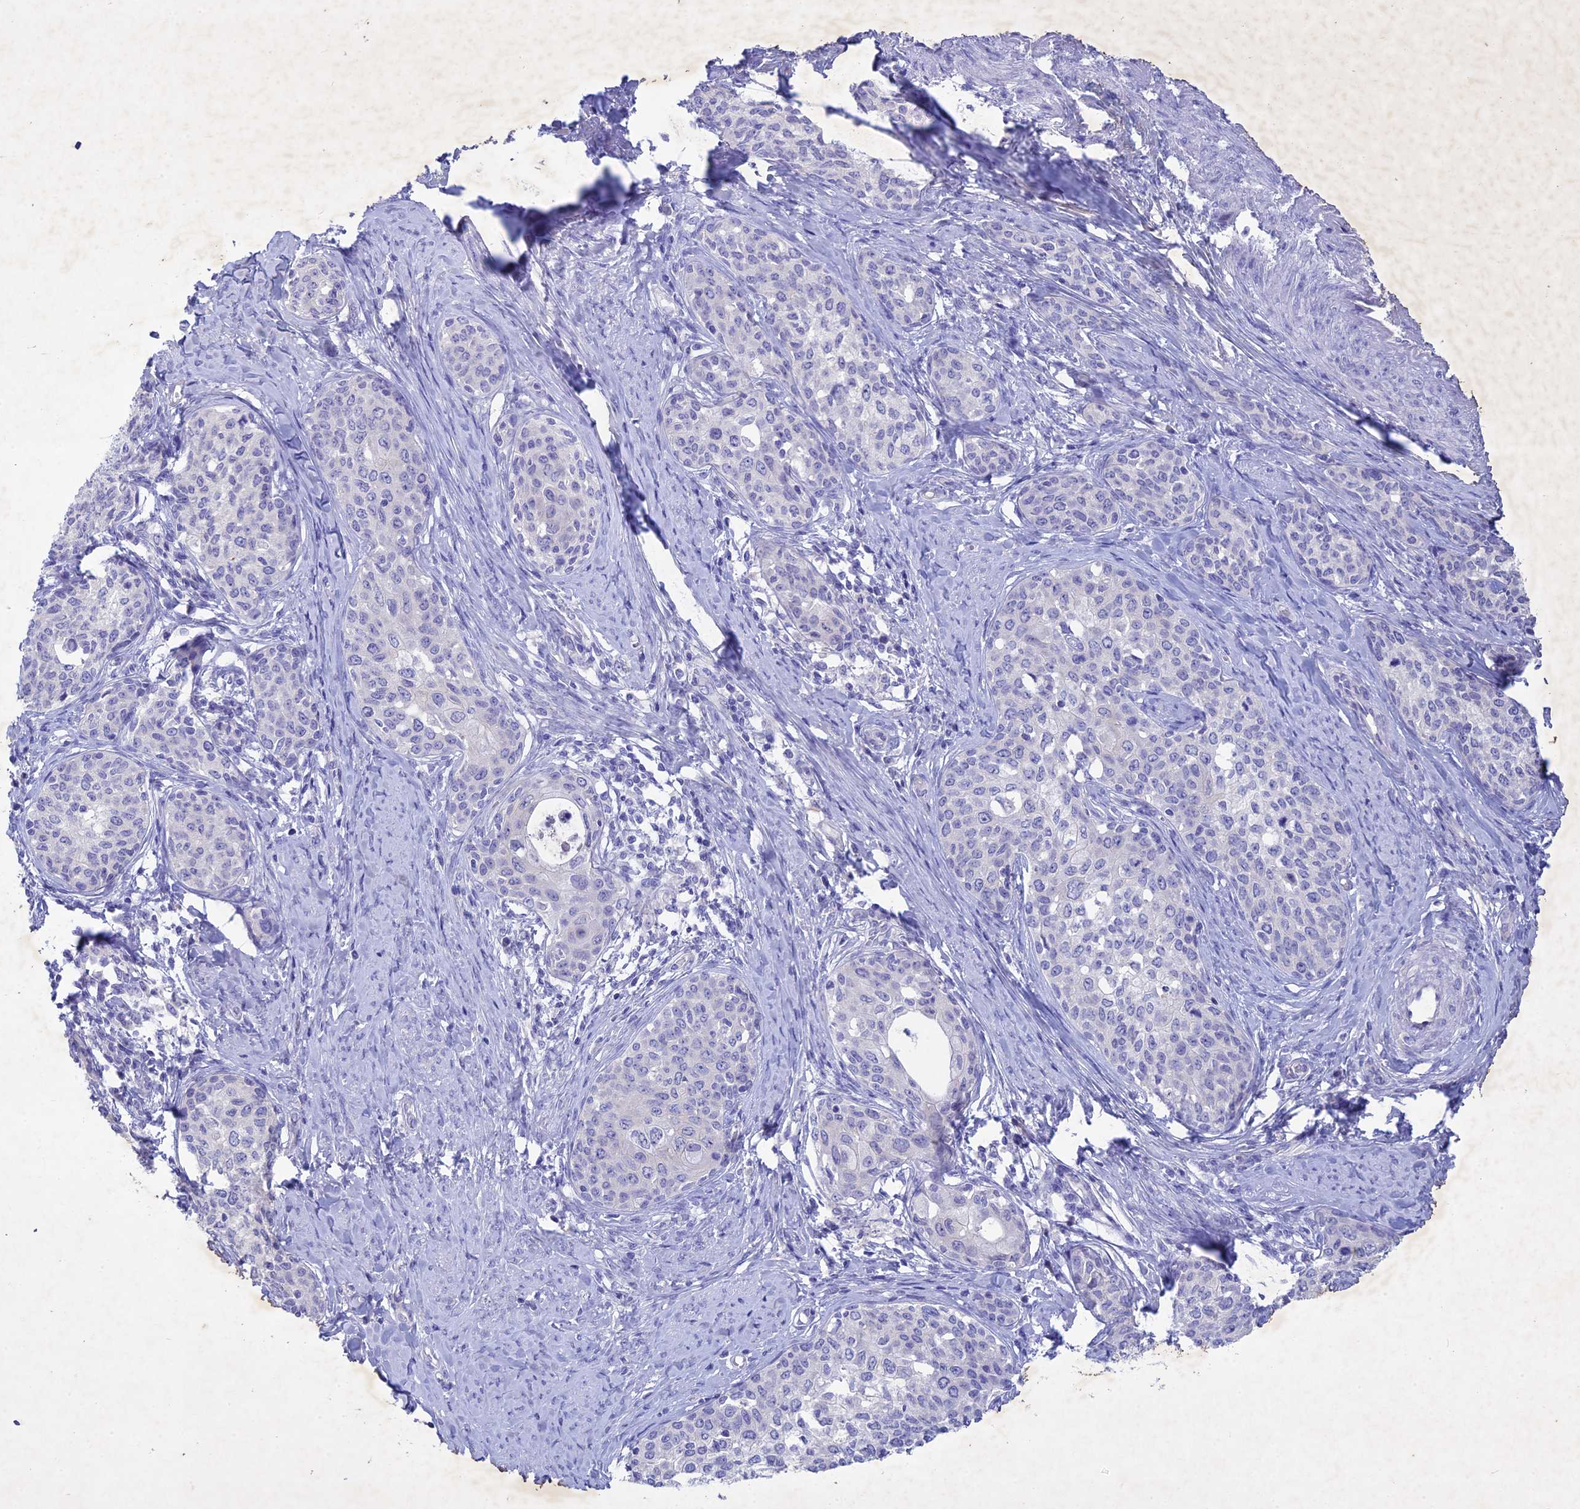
{"staining": {"intensity": "negative", "quantity": "none", "location": "none"}, "tissue": "cervical cancer", "cell_type": "Tumor cells", "image_type": "cancer", "snomed": [{"axis": "morphology", "description": "Squamous cell carcinoma, NOS"}, {"axis": "morphology", "description": "Adenocarcinoma, NOS"}, {"axis": "topography", "description": "Cervix"}], "caption": "Immunohistochemical staining of human squamous cell carcinoma (cervical) displays no significant positivity in tumor cells. Nuclei are stained in blue.", "gene": "BTBD19", "patient": {"sex": "female", "age": 52}}